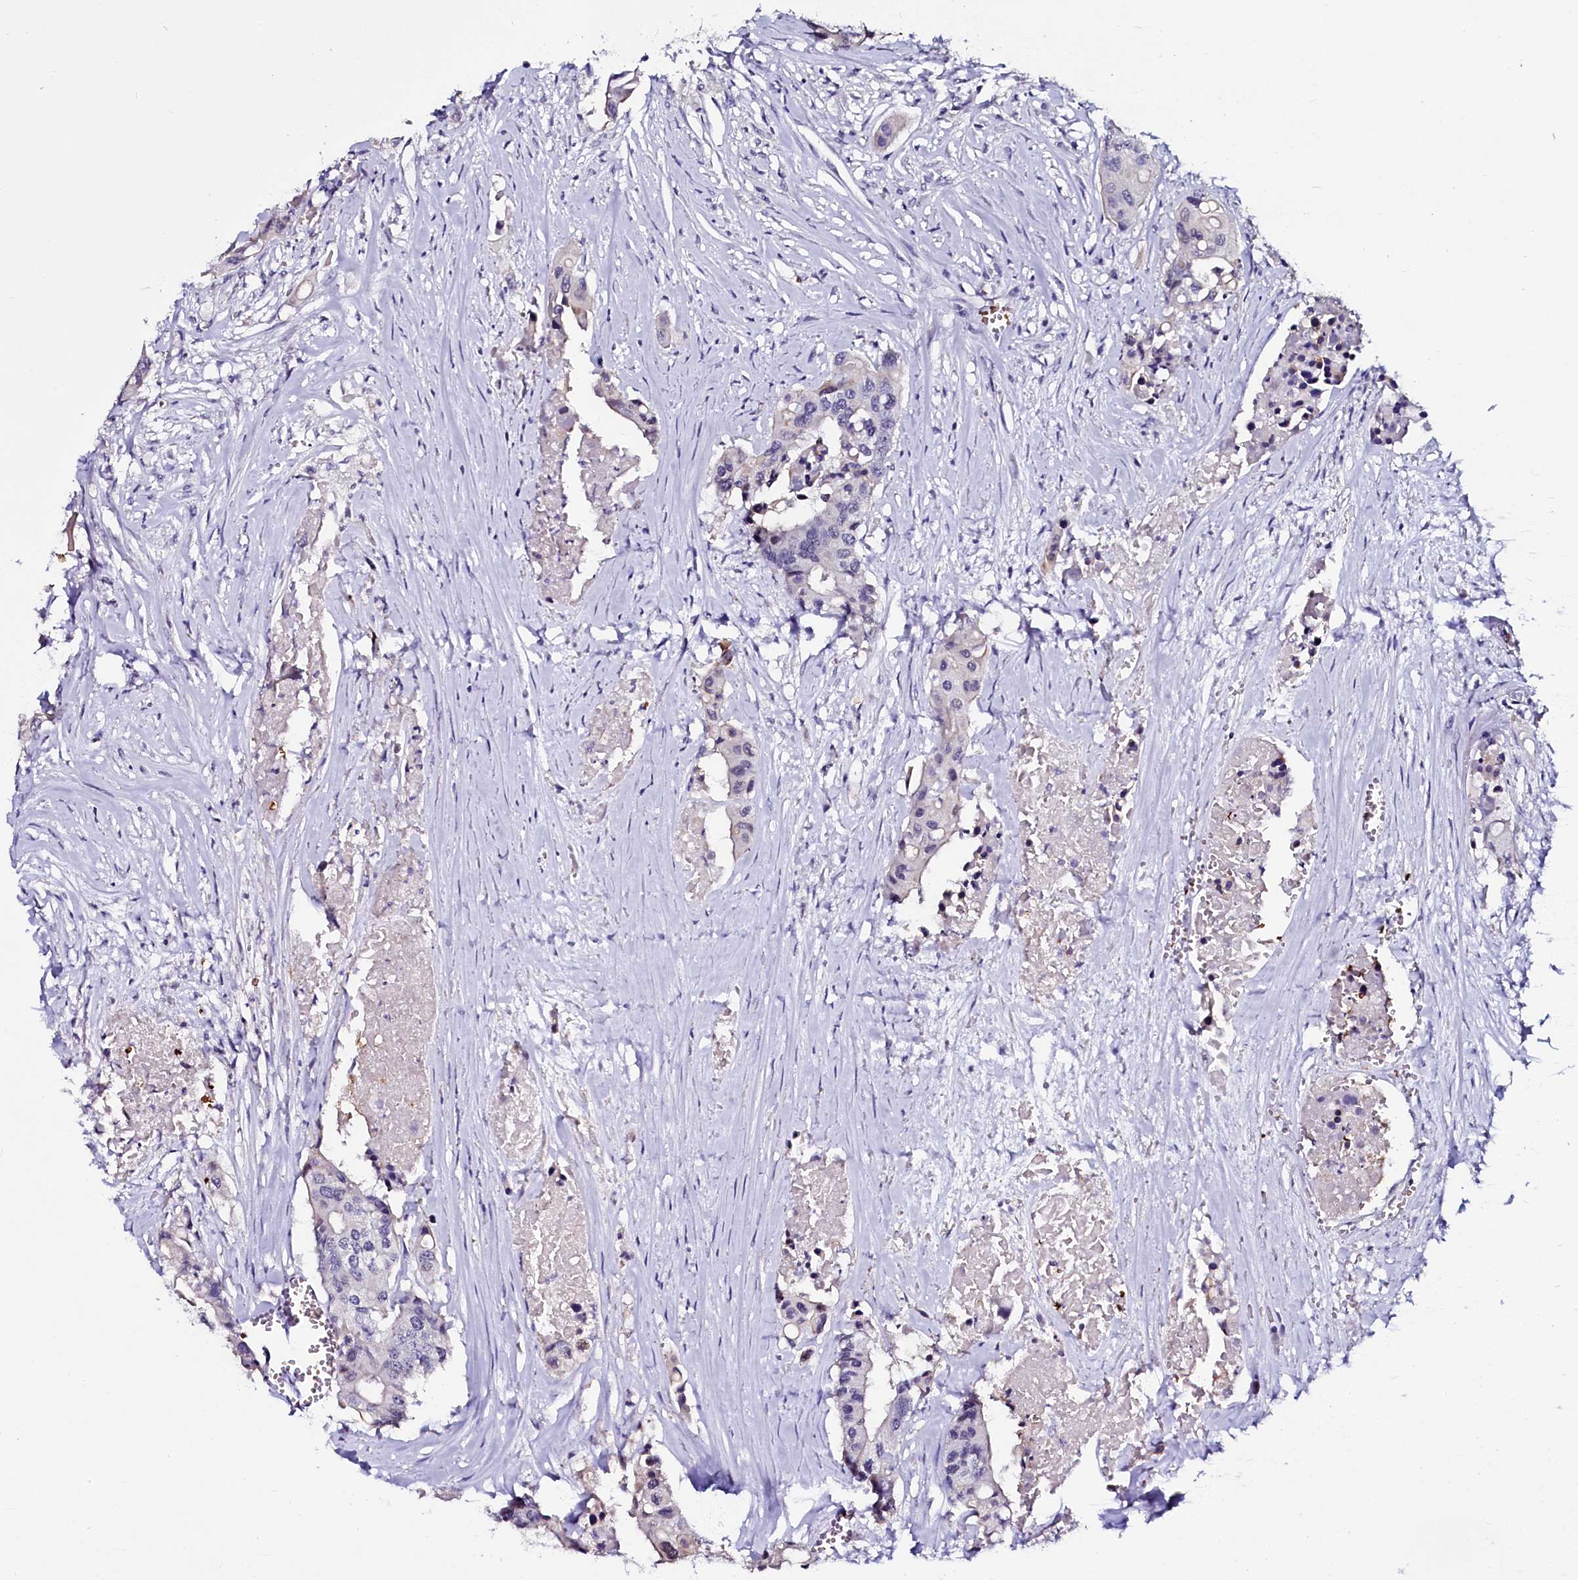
{"staining": {"intensity": "negative", "quantity": "none", "location": "none"}, "tissue": "colorectal cancer", "cell_type": "Tumor cells", "image_type": "cancer", "snomed": [{"axis": "morphology", "description": "Adenocarcinoma, NOS"}, {"axis": "topography", "description": "Colon"}], "caption": "Tumor cells show no significant staining in adenocarcinoma (colorectal).", "gene": "CTDSPL2", "patient": {"sex": "male", "age": 77}}